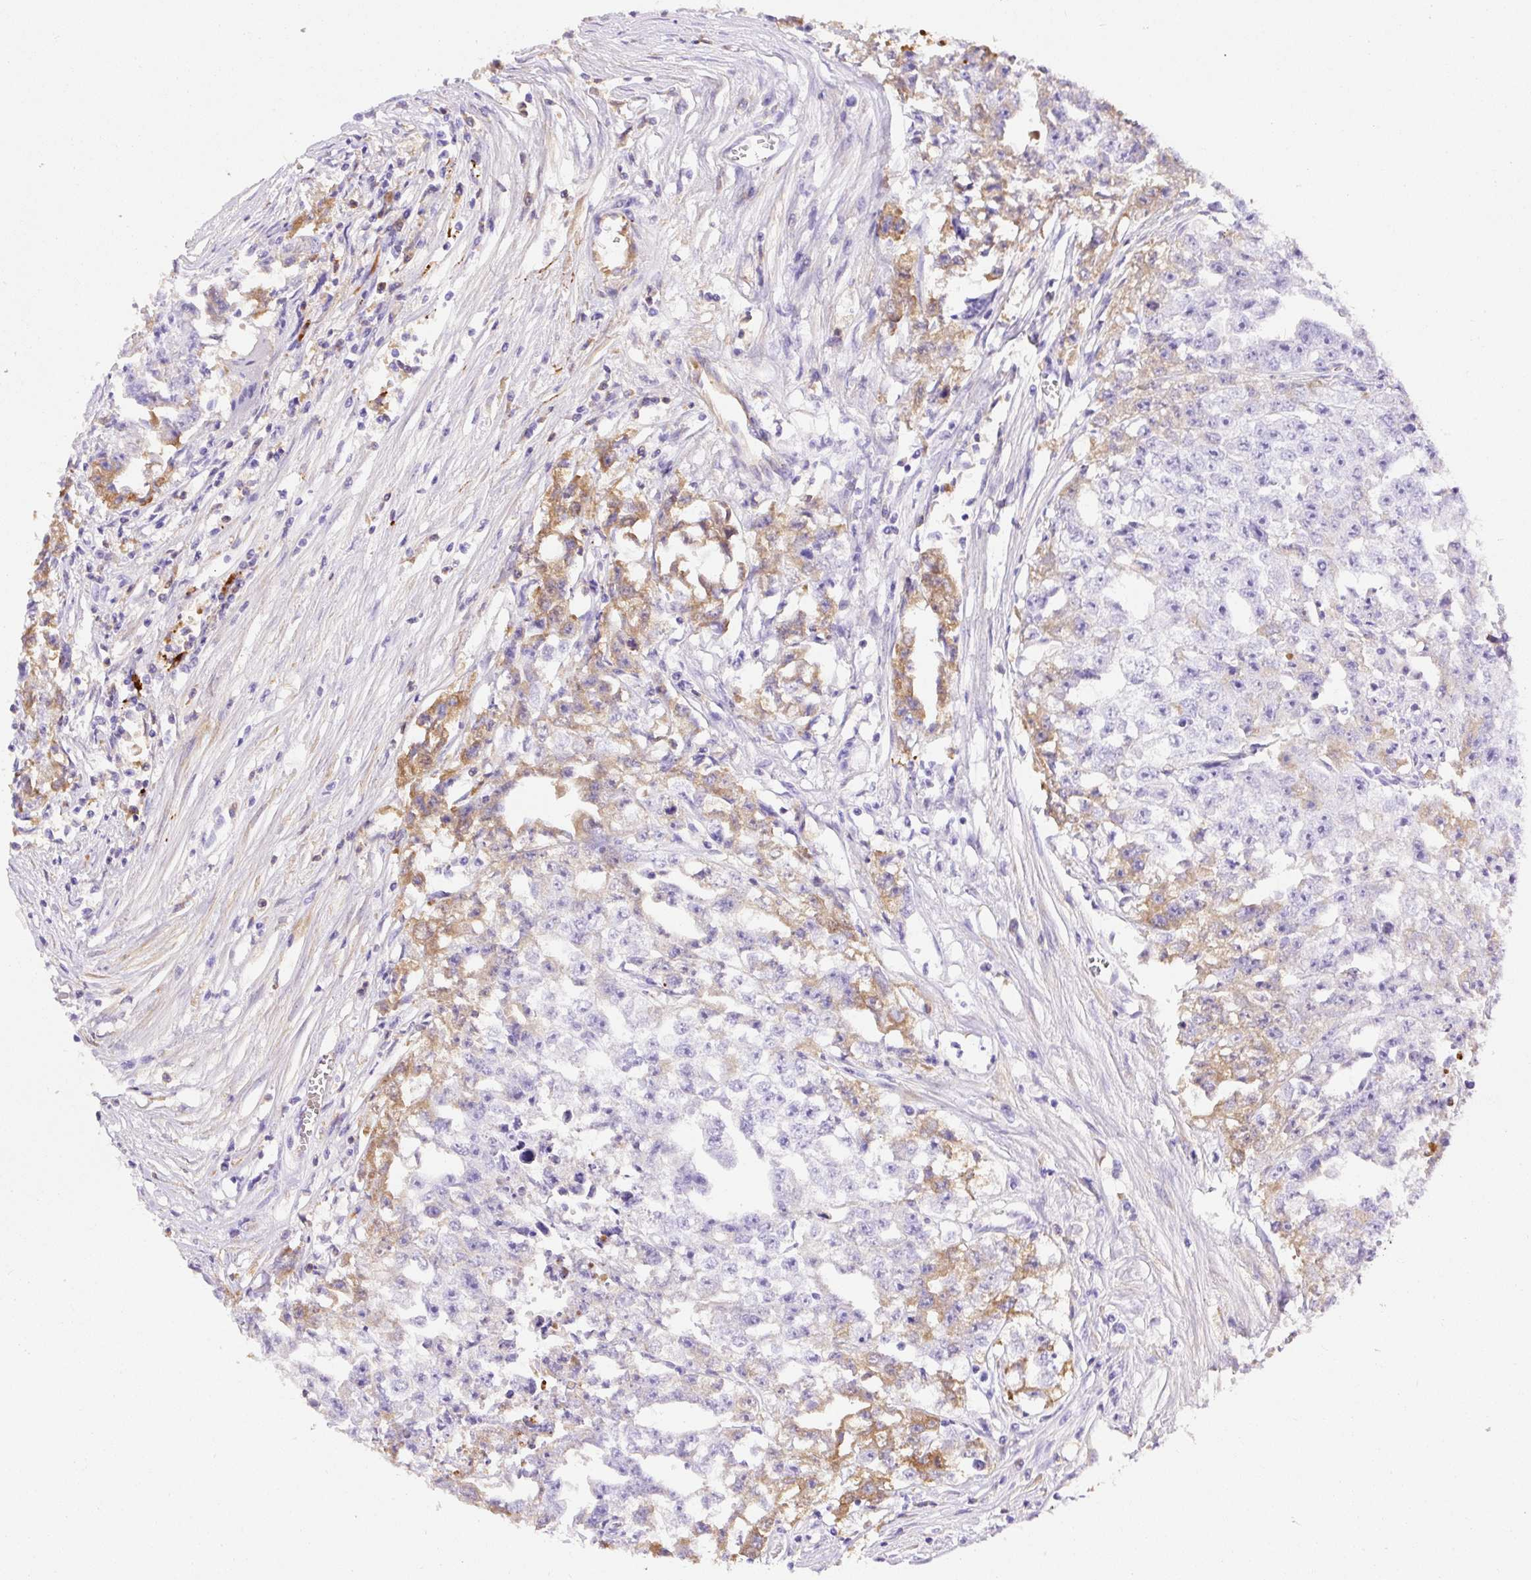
{"staining": {"intensity": "weak", "quantity": "<25%", "location": "cytoplasmic/membranous"}, "tissue": "testis cancer", "cell_type": "Tumor cells", "image_type": "cancer", "snomed": [{"axis": "morphology", "description": "Seminoma, NOS"}, {"axis": "morphology", "description": "Carcinoma, Embryonal, NOS"}, {"axis": "topography", "description": "Testis"}], "caption": "Image shows no significant protein expression in tumor cells of testis embryonal carcinoma.", "gene": "APCS", "patient": {"sex": "male", "age": 43}}